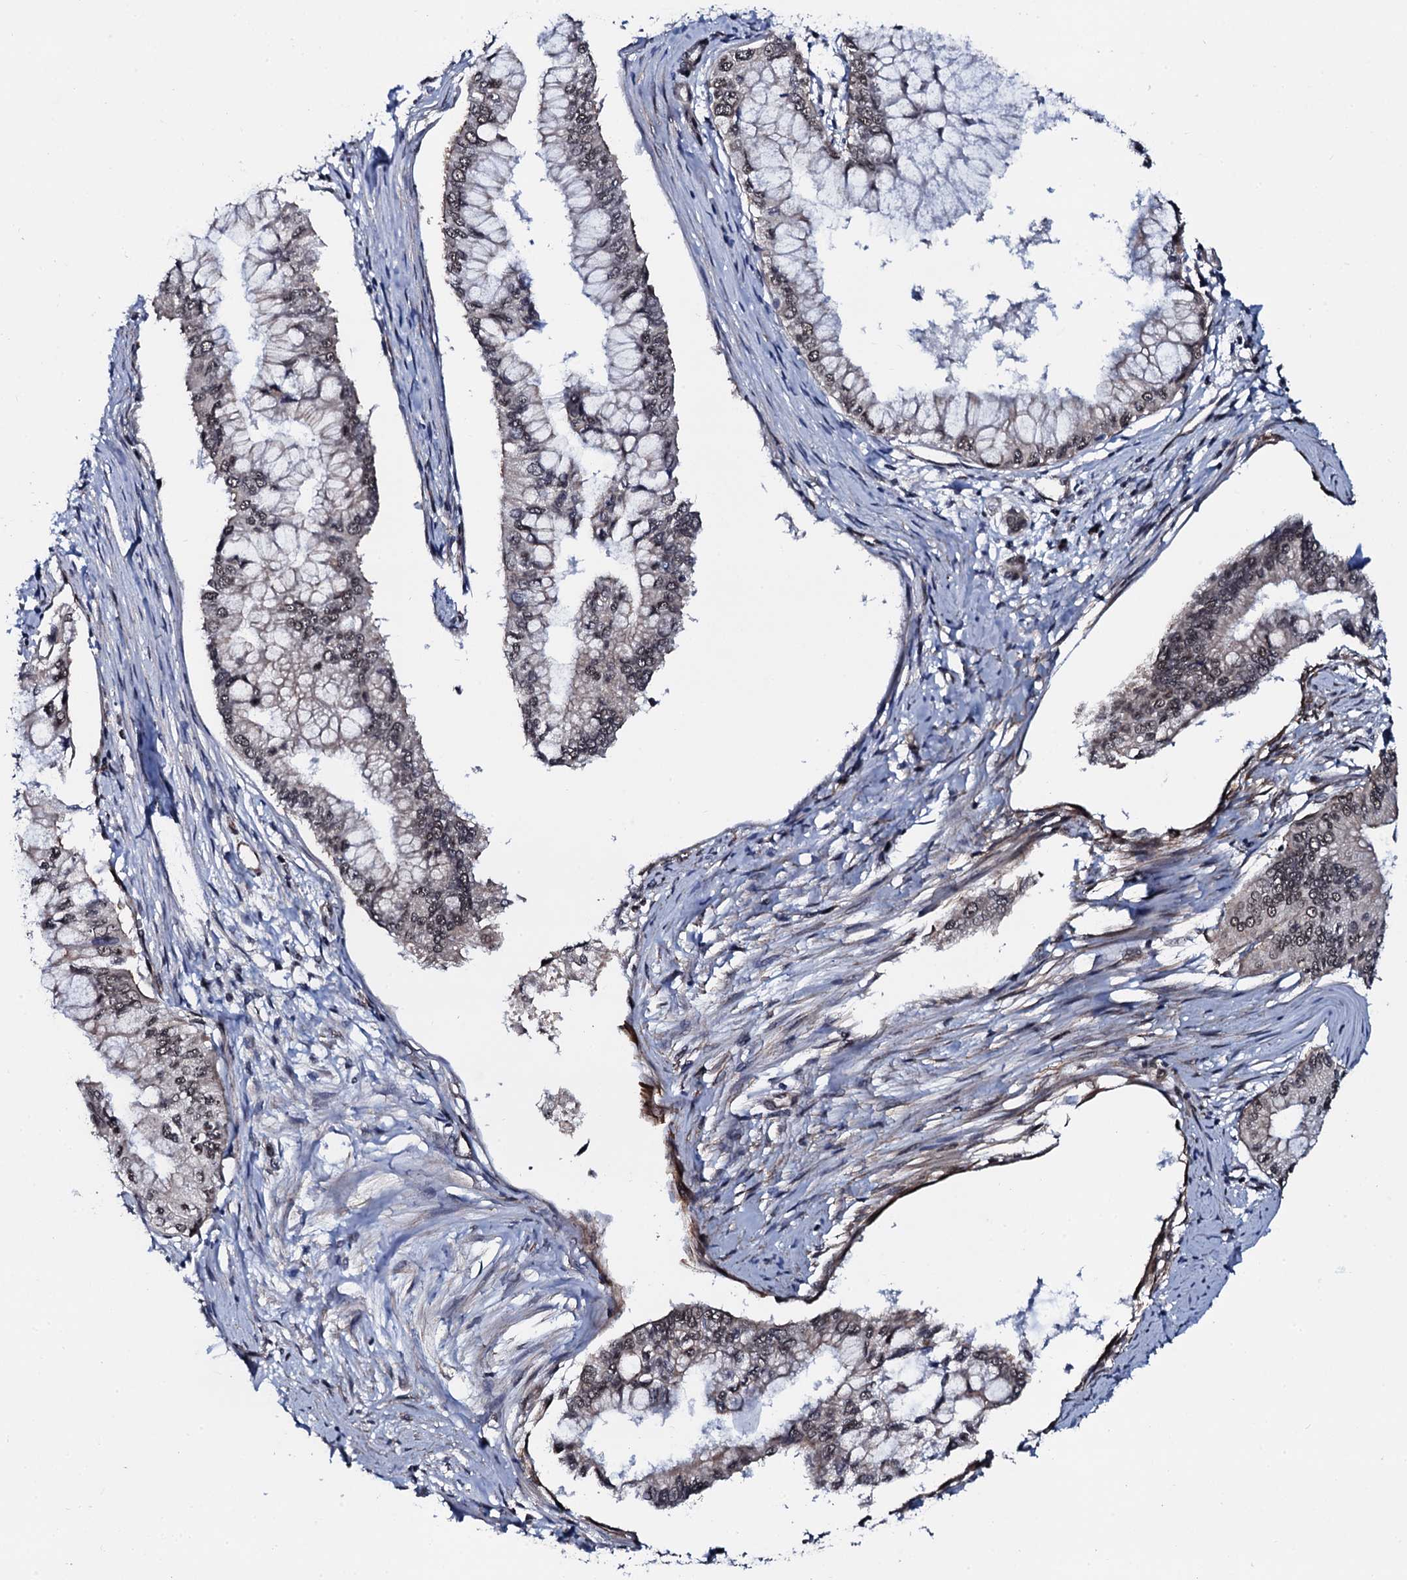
{"staining": {"intensity": "moderate", "quantity": ">75%", "location": "nuclear"}, "tissue": "pancreatic cancer", "cell_type": "Tumor cells", "image_type": "cancer", "snomed": [{"axis": "morphology", "description": "Adenocarcinoma, NOS"}, {"axis": "topography", "description": "Pancreas"}], "caption": "There is medium levels of moderate nuclear staining in tumor cells of pancreatic cancer, as demonstrated by immunohistochemical staining (brown color).", "gene": "CWC15", "patient": {"sex": "male", "age": 46}}